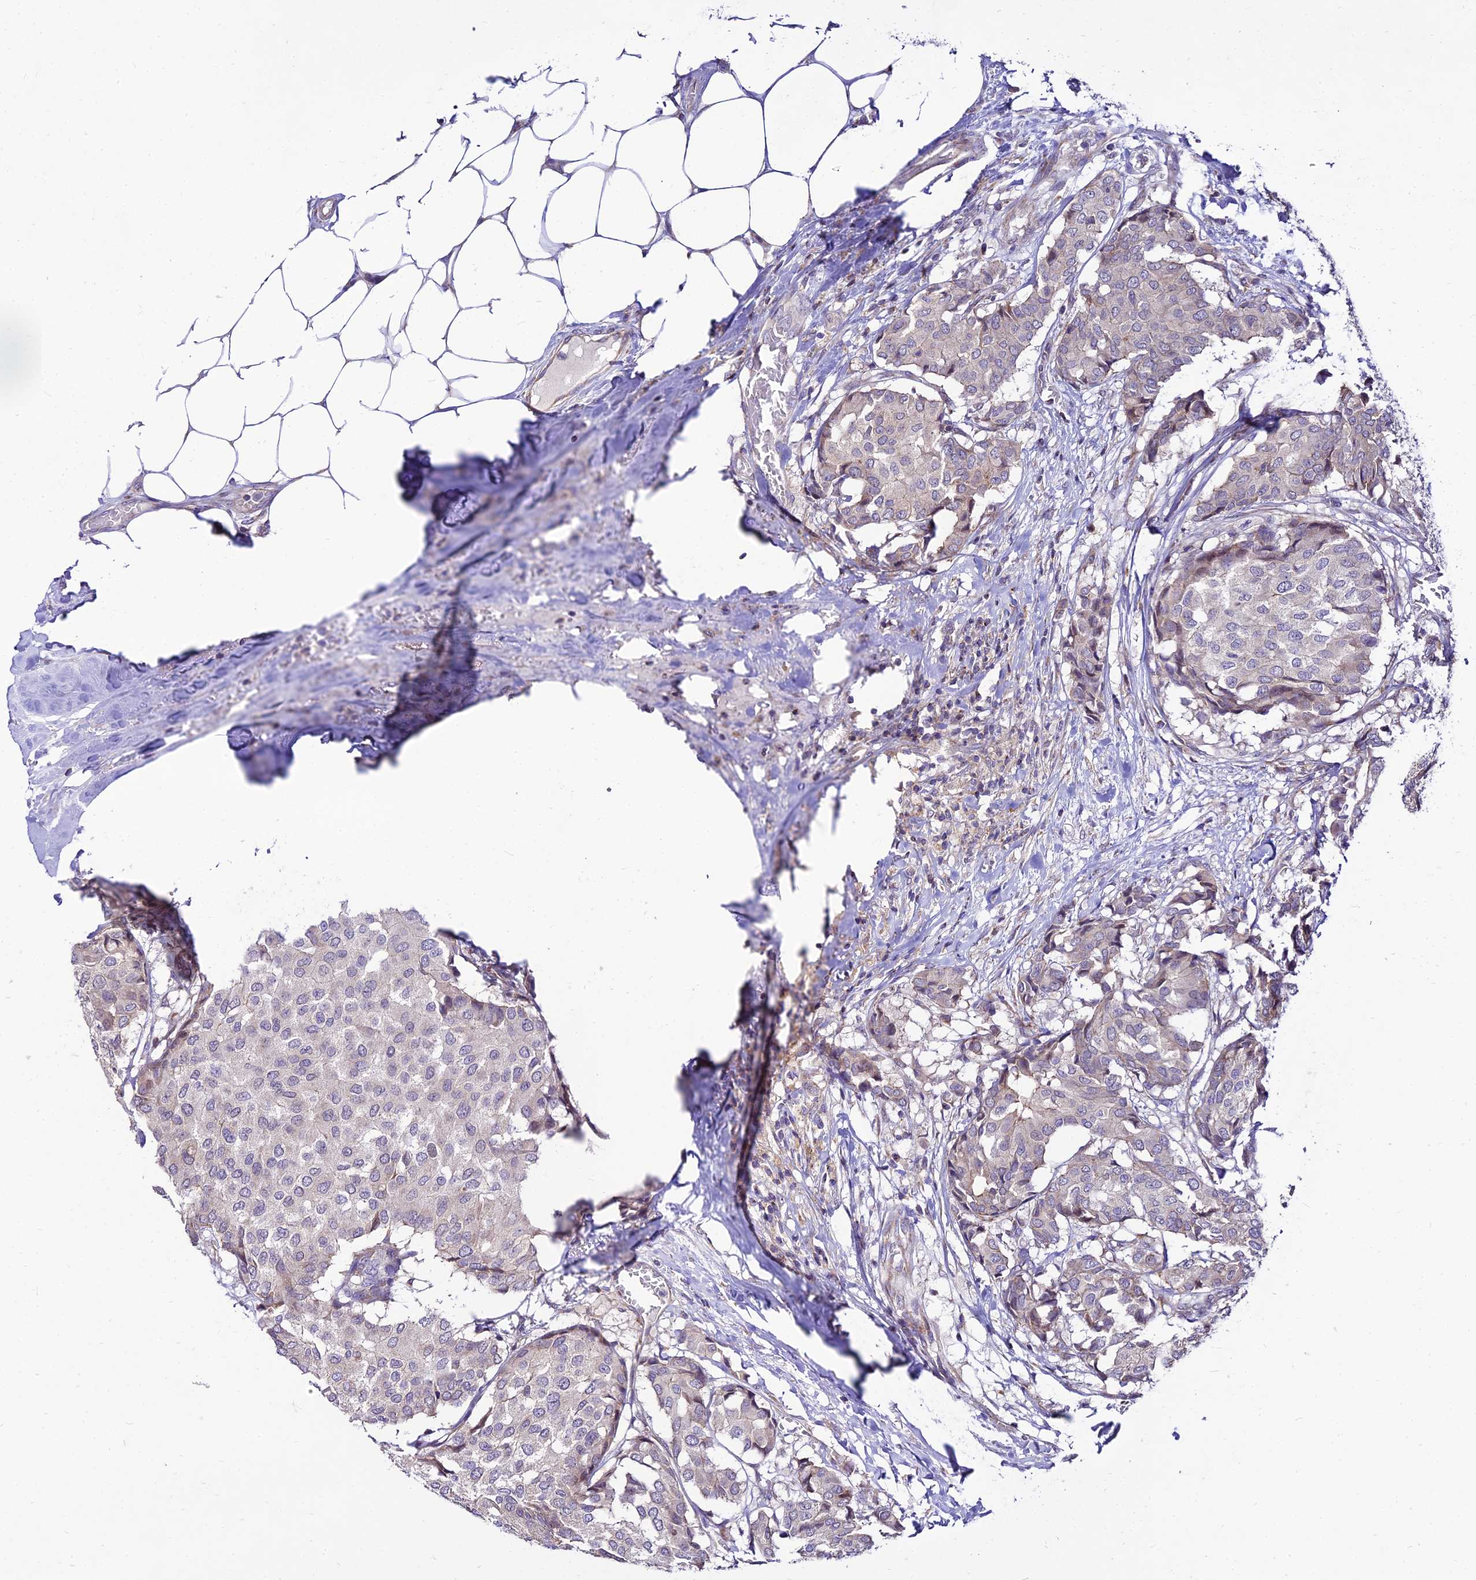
{"staining": {"intensity": "negative", "quantity": "none", "location": "none"}, "tissue": "breast cancer", "cell_type": "Tumor cells", "image_type": "cancer", "snomed": [{"axis": "morphology", "description": "Duct carcinoma"}, {"axis": "topography", "description": "Breast"}], "caption": "DAB immunohistochemical staining of human intraductal carcinoma (breast) shows no significant staining in tumor cells.", "gene": "C6orf132", "patient": {"sex": "female", "age": 75}}